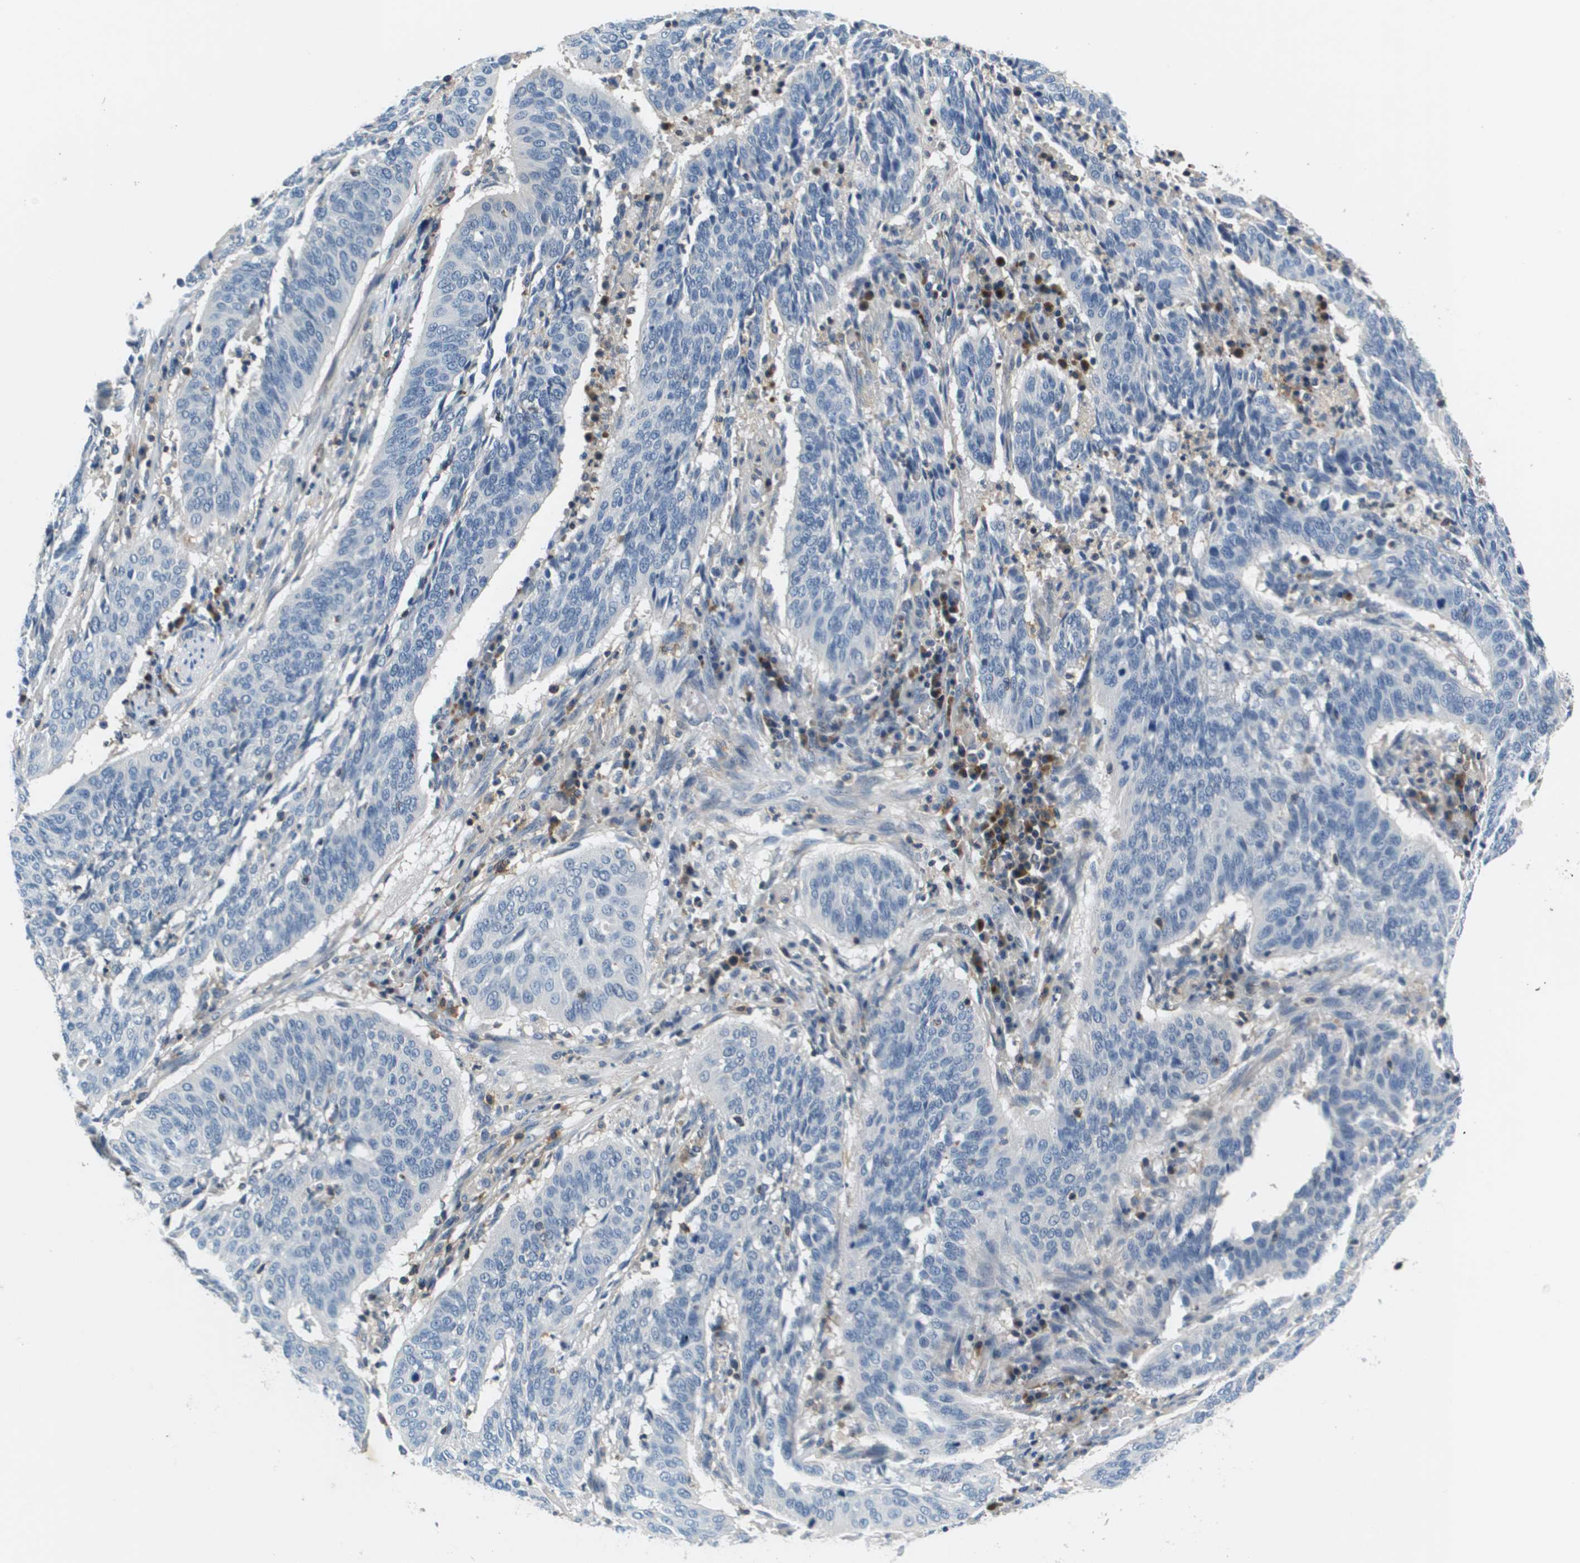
{"staining": {"intensity": "negative", "quantity": "none", "location": "none"}, "tissue": "cervical cancer", "cell_type": "Tumor cells", "image_type": "cancer", "snomed": [{"axis": "morphology", "description": "Normal tissue, NOS"}, {"axis": "morphology", "description": "Squamous cell carcinoma, NOS"}, {"axis": "topography", "description": "Cervix"}], "caption": "There is no significant expression in tumor cells of cervical squamous cell carcinoma.", "gene": "KCNQ5", "patient": {"sex": "female", "age": 39}}